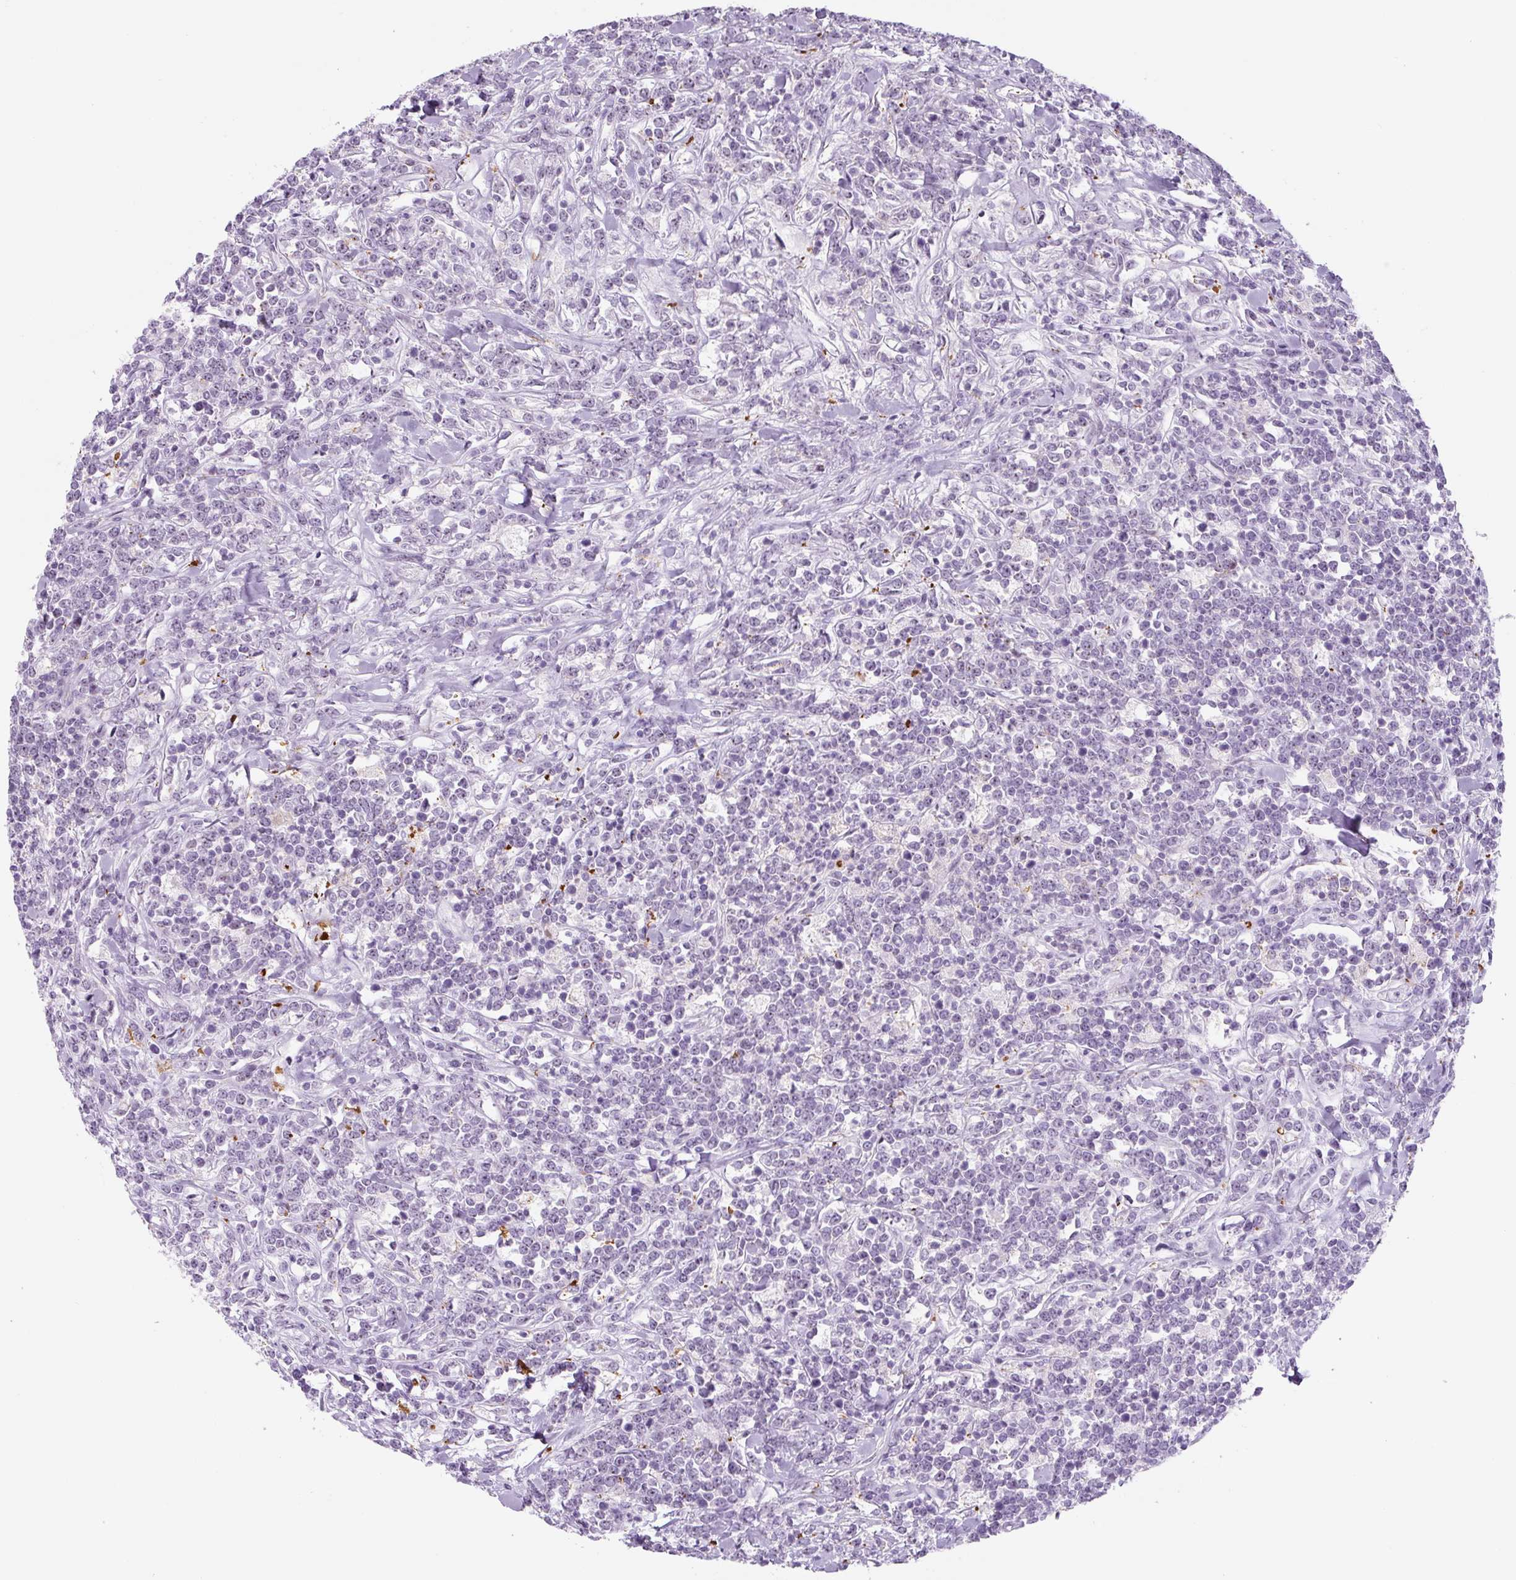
{"staining": {"intensity": "negative", "quantity": "none", "location": "none"}, "tissue": "lymphoma", "cell_type": "Tumor cells", "image_type": "cancer", "snomed": [{"axis": "morphology", "description": "Malignant lymphoma, non-Hodgkin's type, High grade"}, {"axis": "topography", "description": "Small intestine"}, {"axis": "topography", "description": "Colon"}], "caption": "Lymphoma stained for a protein using IHC demonstrates no expression tumor cells.", "gene": "TNFRSF8", "patient": {"sex": "male", "age": 8}}